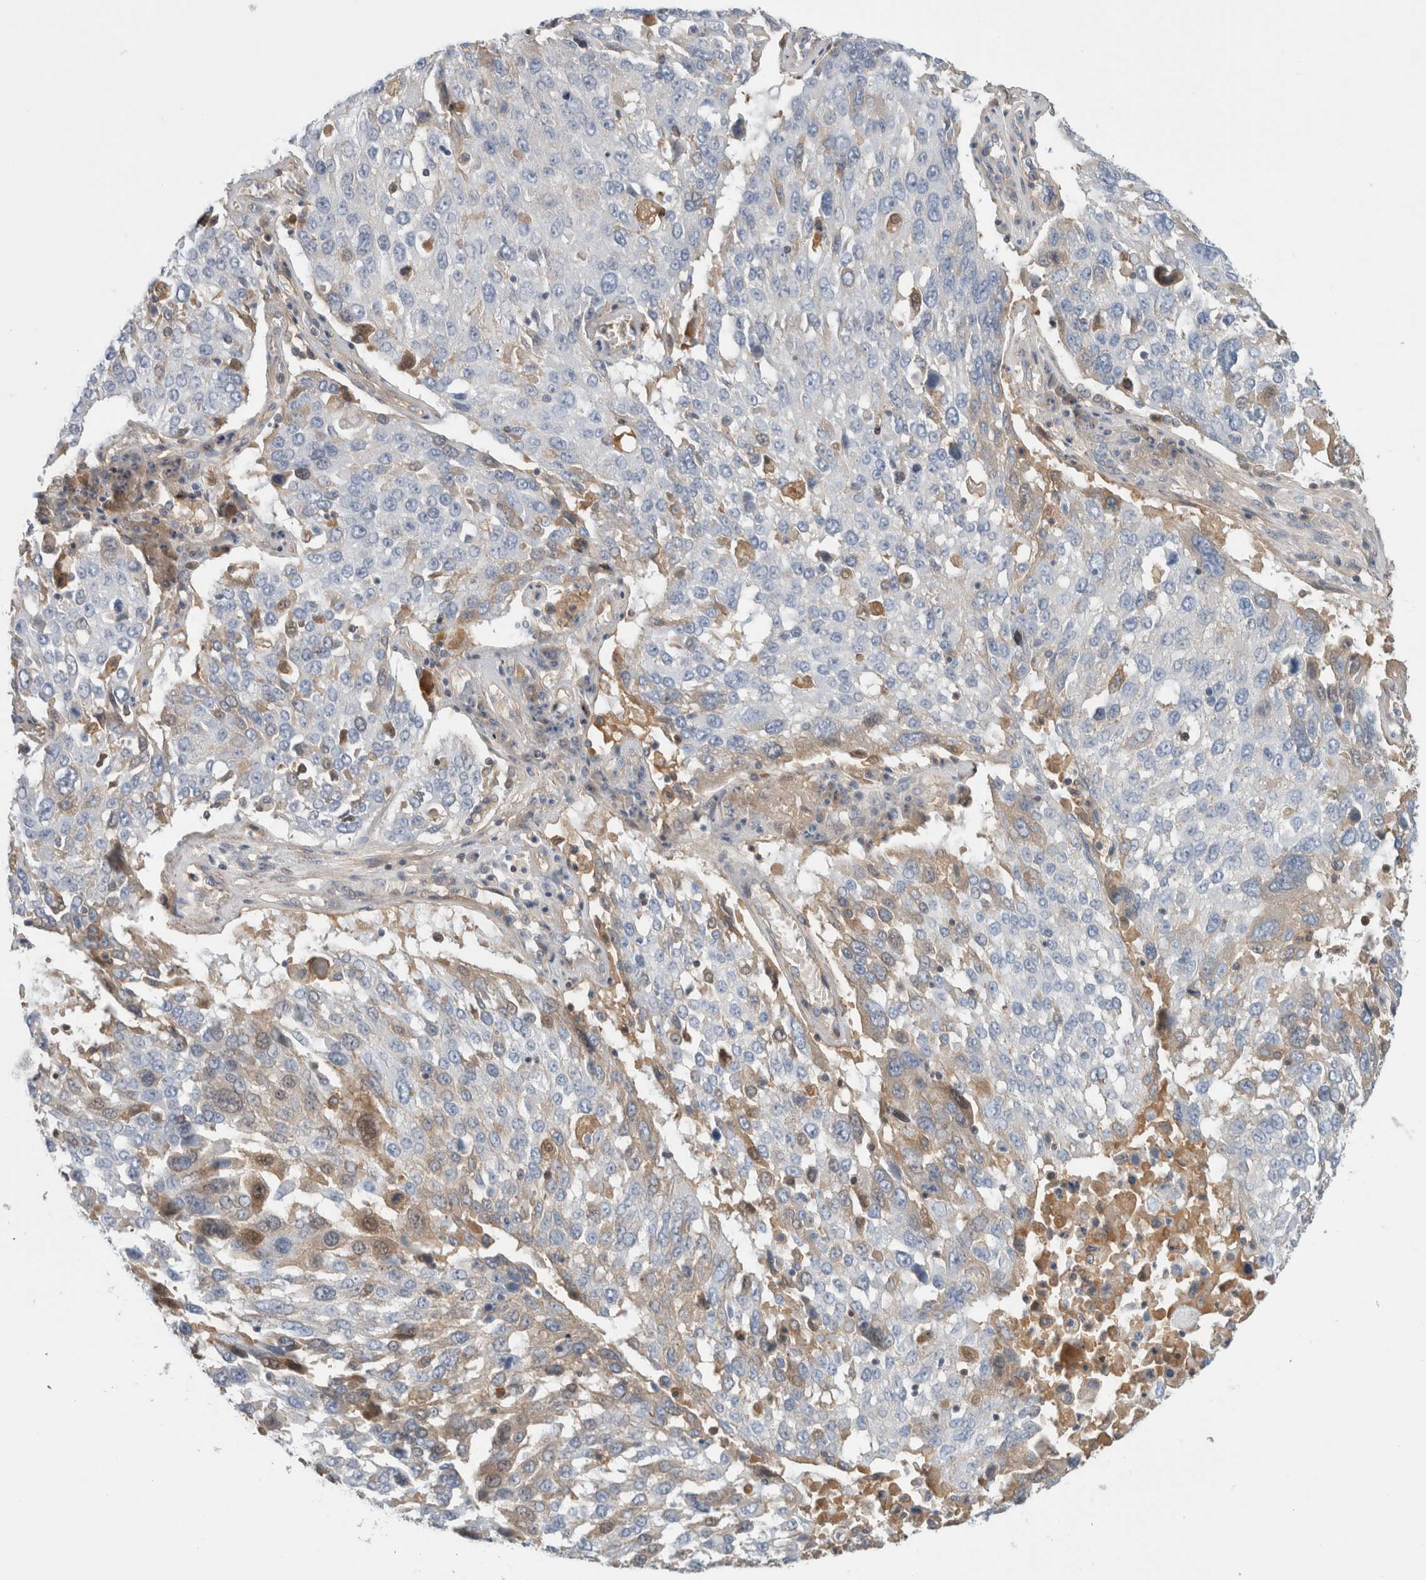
{"staining": {"intensity": "moderate", "quantity": "25%-75%", "location": "cytoplasmic/membranous"}, "tissue": "lung cancer", "cell_type": "Tumor cells", "image_type": "cancer", "snomed": [{"axis": "morphology", "description": "Squamous cell carcinoma, NOS"}, {"axis": "topography", "description": "Lung"}], "caption": "A brown stain highlights moderate cytoplasmic/membranous positivity of a protein in lung cancer (squamous cell carcinoma) tumor cells.", "gene": "CFI", "patient": {"sex": "male", "age": 65}}